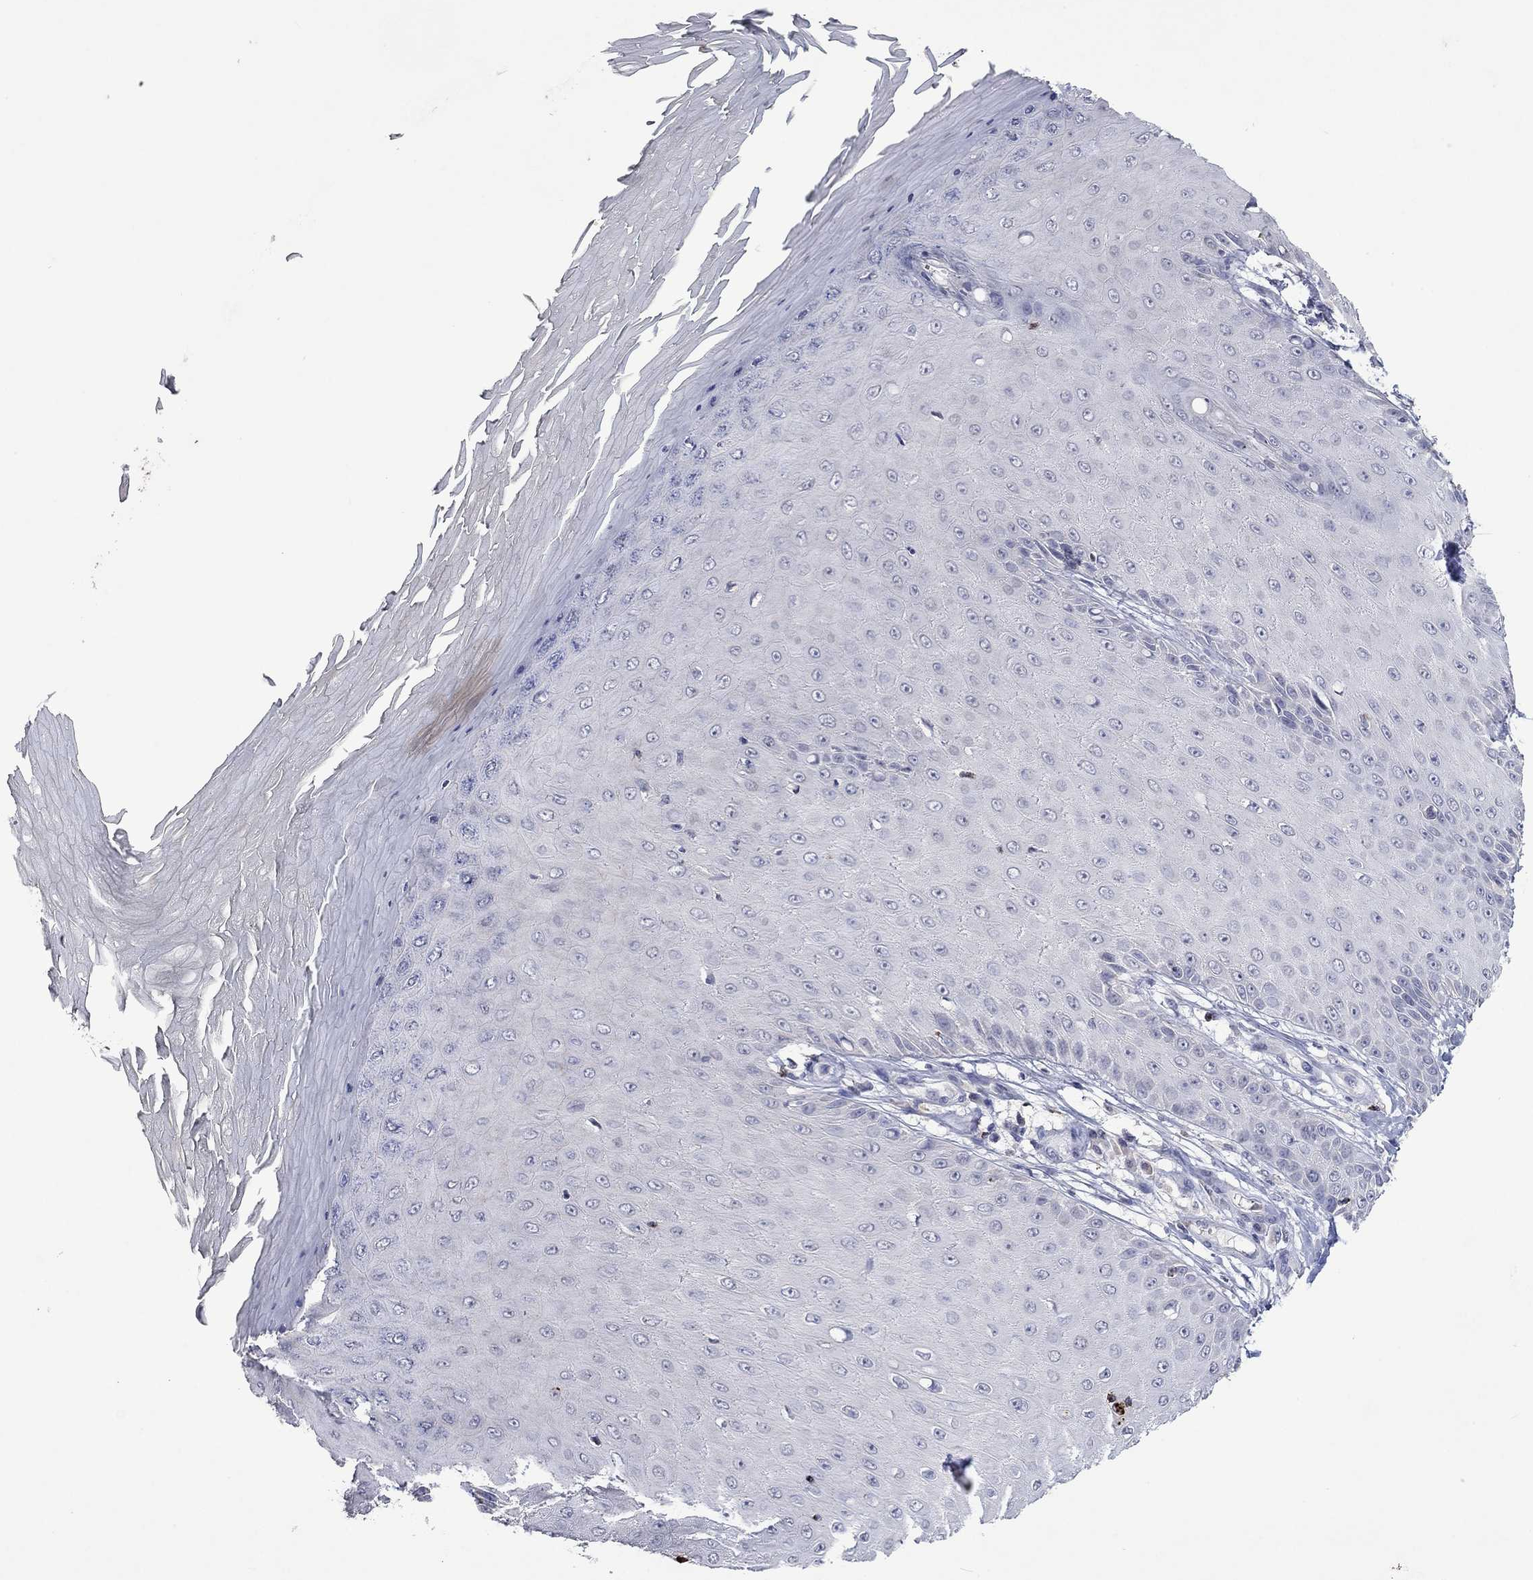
{"staining": {"intensity": "negative", "quantity": "none", "location": "none"}, "tissue": "skin cancer", "cell_type": "Tumor cells", "image_type": "cancer", "snomed": [{"axis": "morphology", "description": "Inflammation, NOS"}, {"axis": "morphology", "description": "Squamous cell carcinoma, NOS"}, {"axis": "topography", "description": "Skin"}], "caption": "Immunohistochemistry of human skin cancer shows no expression in tumor cells.", "gene": "CCL5", "patient": {"sex": "male", "age": 70}}